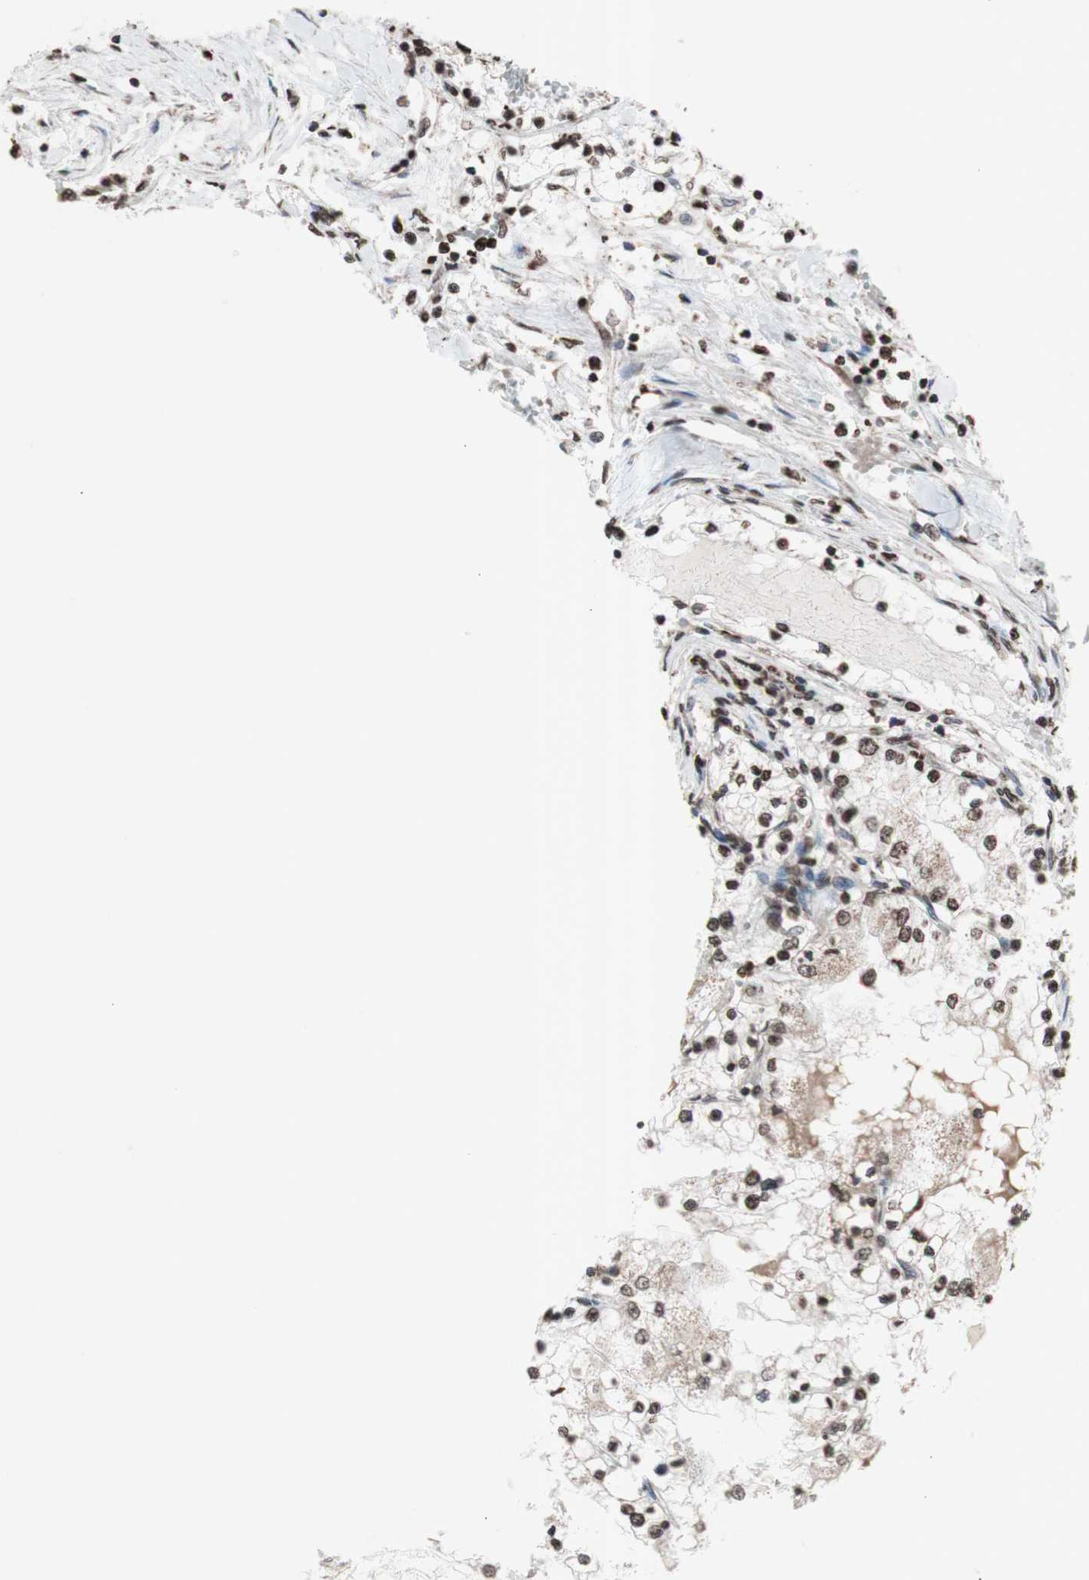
{"staining": {"intensity": "strong", "quantity": "25%-75%", "location": "nuclear"}, "tissue": "renal cancer", "cell_type": "Tumor cells", "image_type": "cancer", "snomed": [{"axis": "morphology", "description": "Adenocarcinoma, NOS"}, {"axis": "topography", "description": "Kidney"}], "caption": "Human renal cancer (adenocarcinoma) stained with a protein marker exhibits strong staining in tumor cells.", "gene": "SNAI2", "patient": {"sex": "male", "age": 68}}